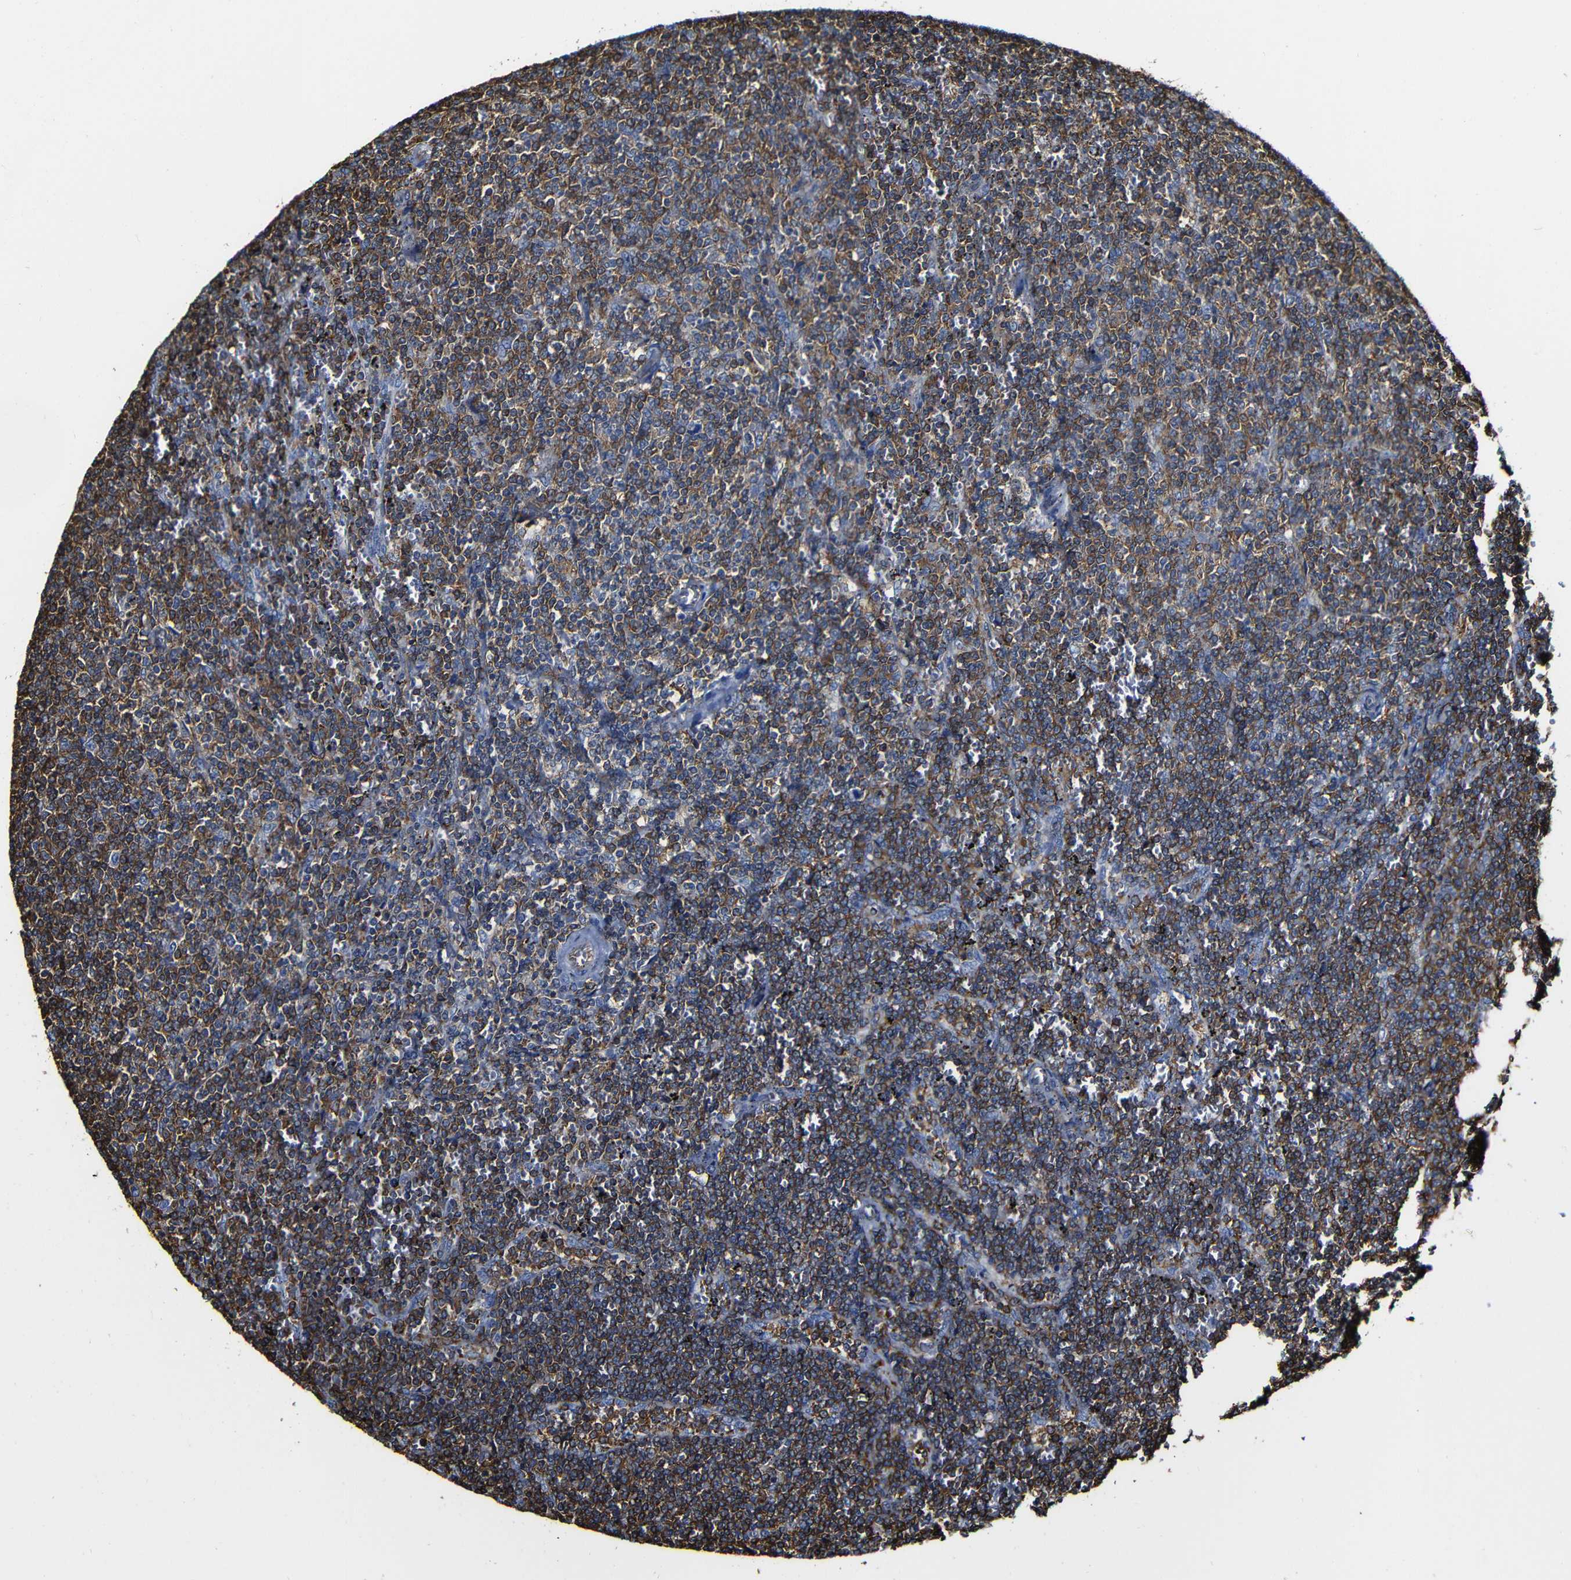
{"staining": {"intensity": "moderate", "quantity": ">75%", "location": "cytoplasmic/membranous"}, "tissue": "lymphoma", "cell_type": "Tumor cells", "image_type": "cancer", "snomed": [{"axis": "morphology", "description": "Malignant lymphoma, non-Hodgkin's type, Low grade"}, {"axis": "topography", "description": "Spleen"}], "caption": "Lymphoma stained with immunohistochemistry (IHC) demonstrates moderate cytoplasmic/membranous positivity in about >75% of tumor cells.", "gene": "MSN", "patient": {"sex": "female", "age": 50}}